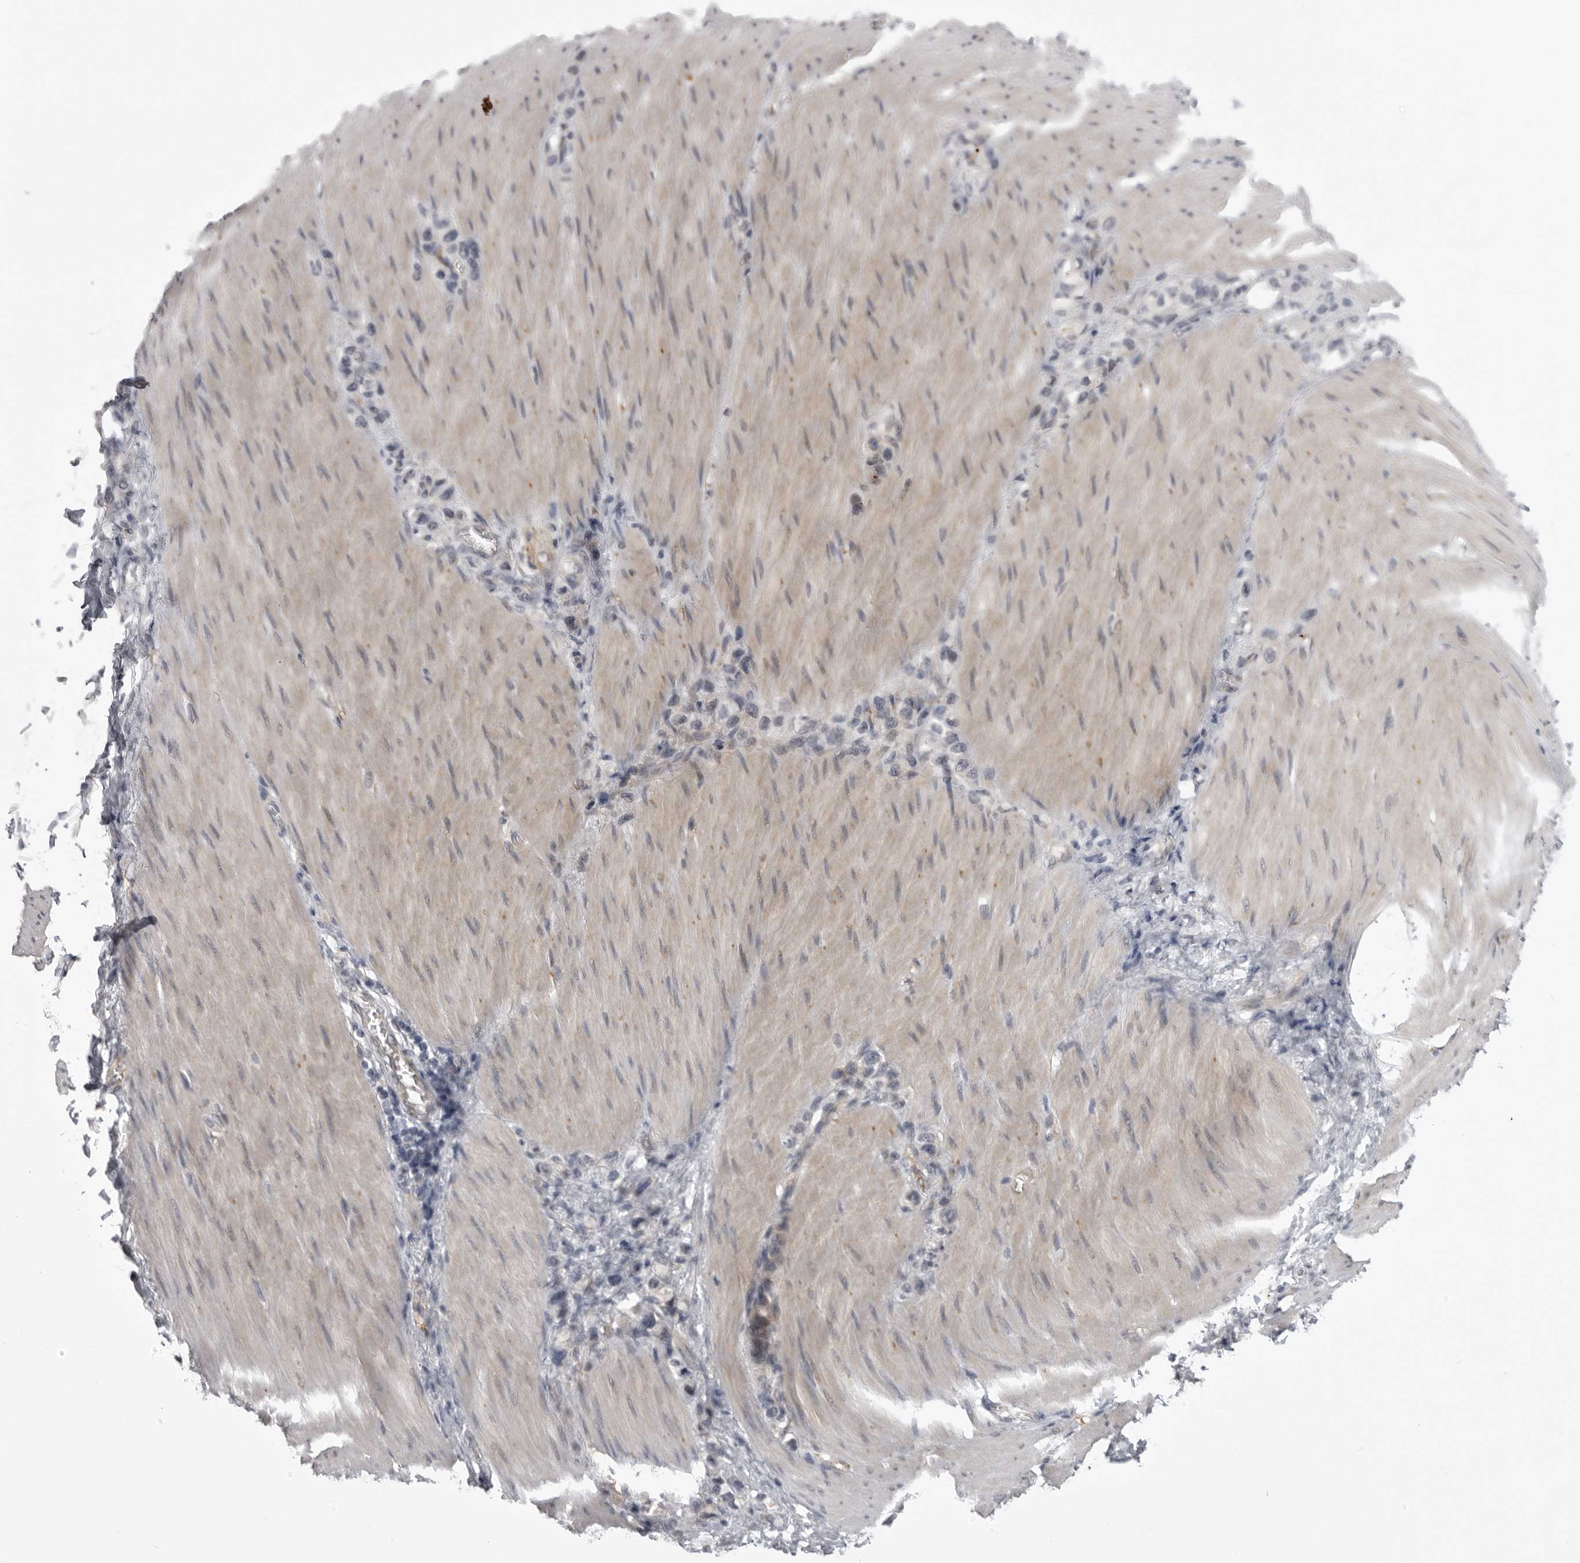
{"staining": {"intensity": "negative", "quantity": "none", "location": "none"}, "tissue": "stomach cancer", "cell_type": "Tumor cells", "image_type": "cancer", "snomed": [{"axis": "morphology", "description": "Adenocarcinoma, NOS"}, {"axis": "topography", "description": "Stomach"}], "caption": "Immunohistochemical staining of human stomach cancer shows no significant staining in tumor cells.", "gene": "EPHA10", "patient": {"sex": "female", "age": 65}}